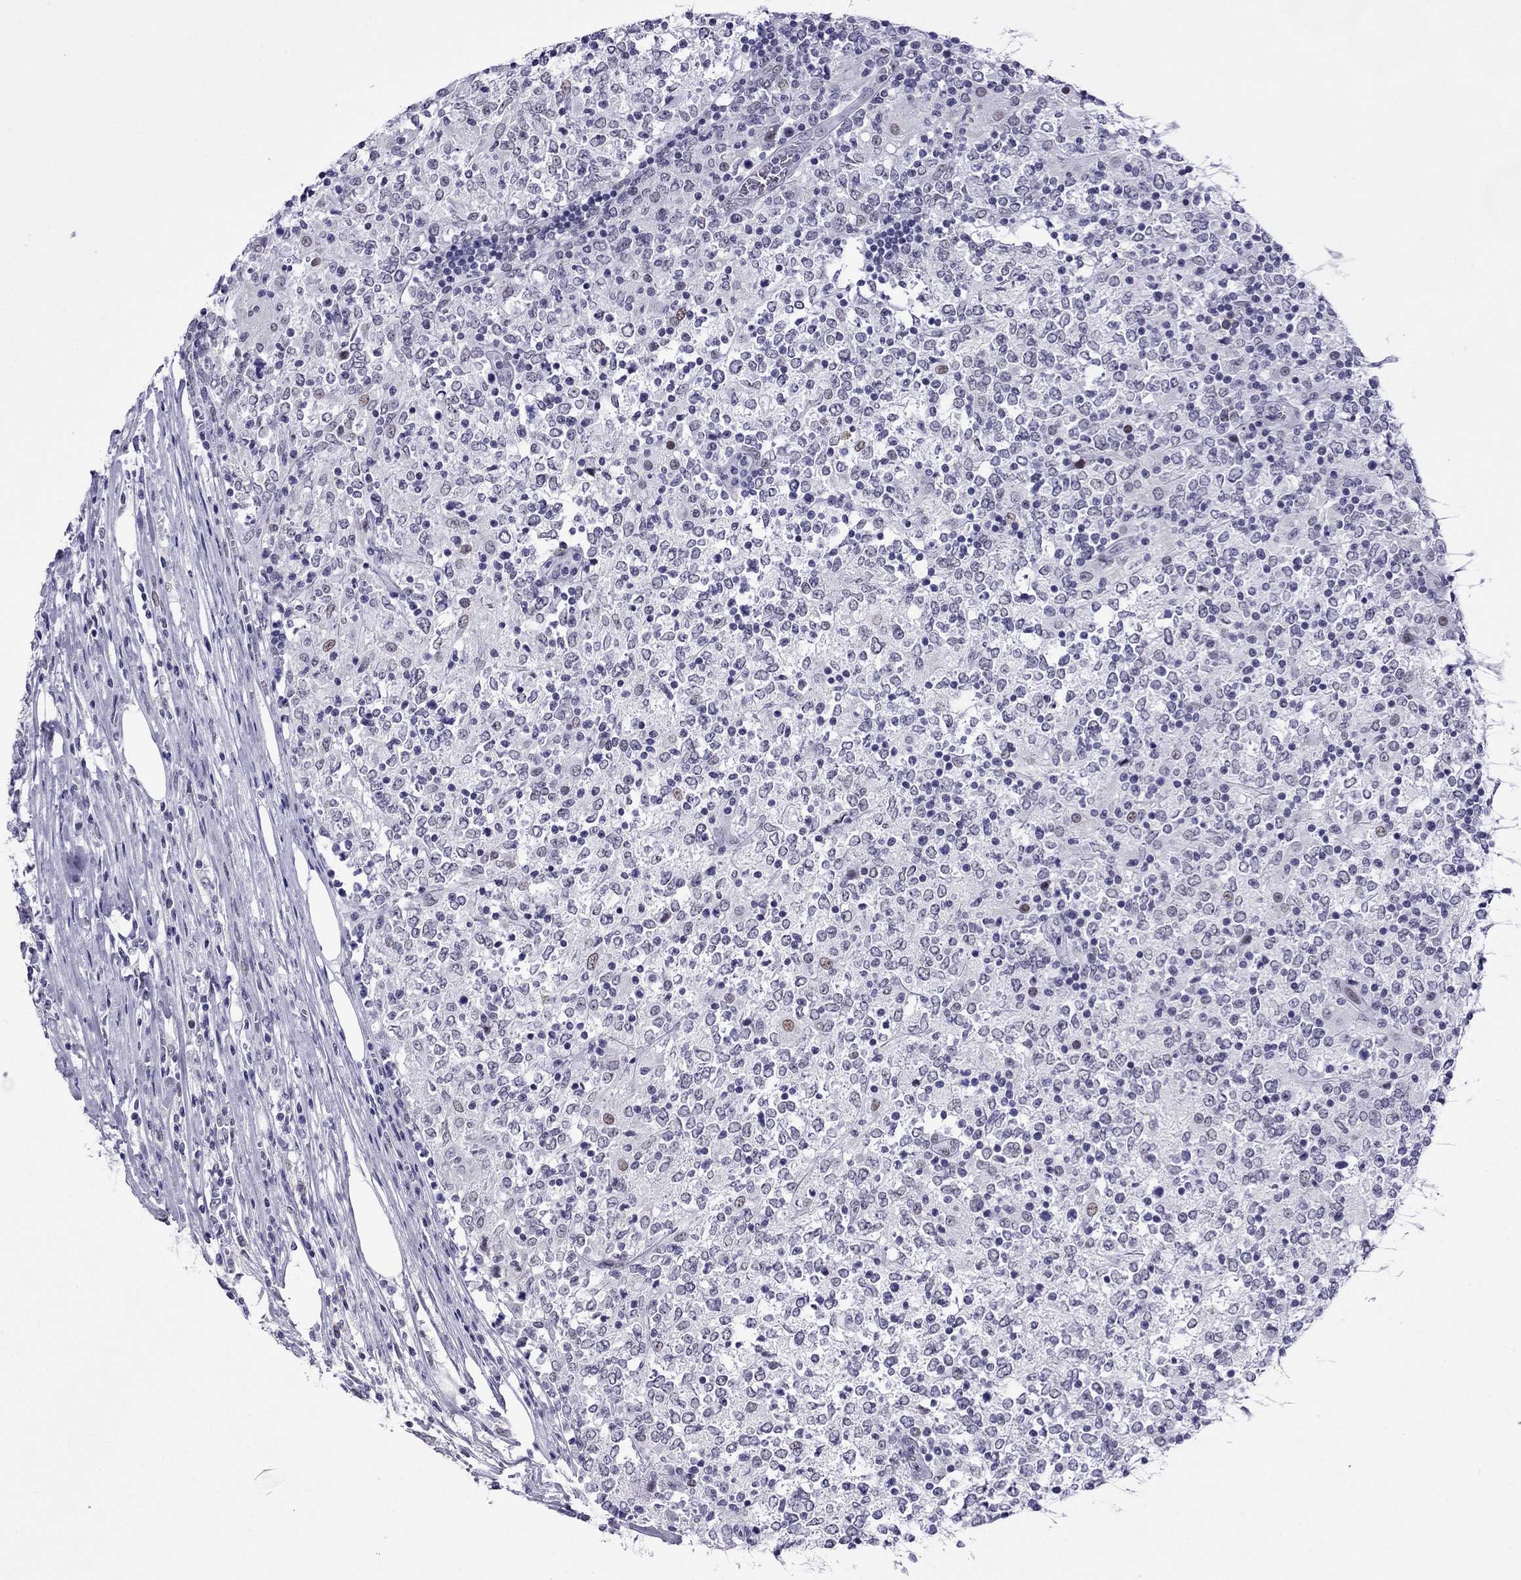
{"staining": {"intensity": "negative", "quantity": "none", "location": "none"}, "tissue": "lymphoma", "cell_type": "Tumor cells", "image_type": "cancer", "snomed": [{"axis": "morphology", "description": "Malignant lymphoma, non-Hodgkin's type, High grade"}, {"axis": "topography", "description": "Lymph node"}], "caption": "Protein analysis of lymphoma shows no significant expression in tumor cells. Brightfield microscopy of immunohistochemistry (IHC) stained with DAB (3,3'-diaminobenzidine) (brown) and hematoxylin (blue), captured at high magnification.", "gene": "MYLK3", "patient": {"sex": "female", "age": 84}}